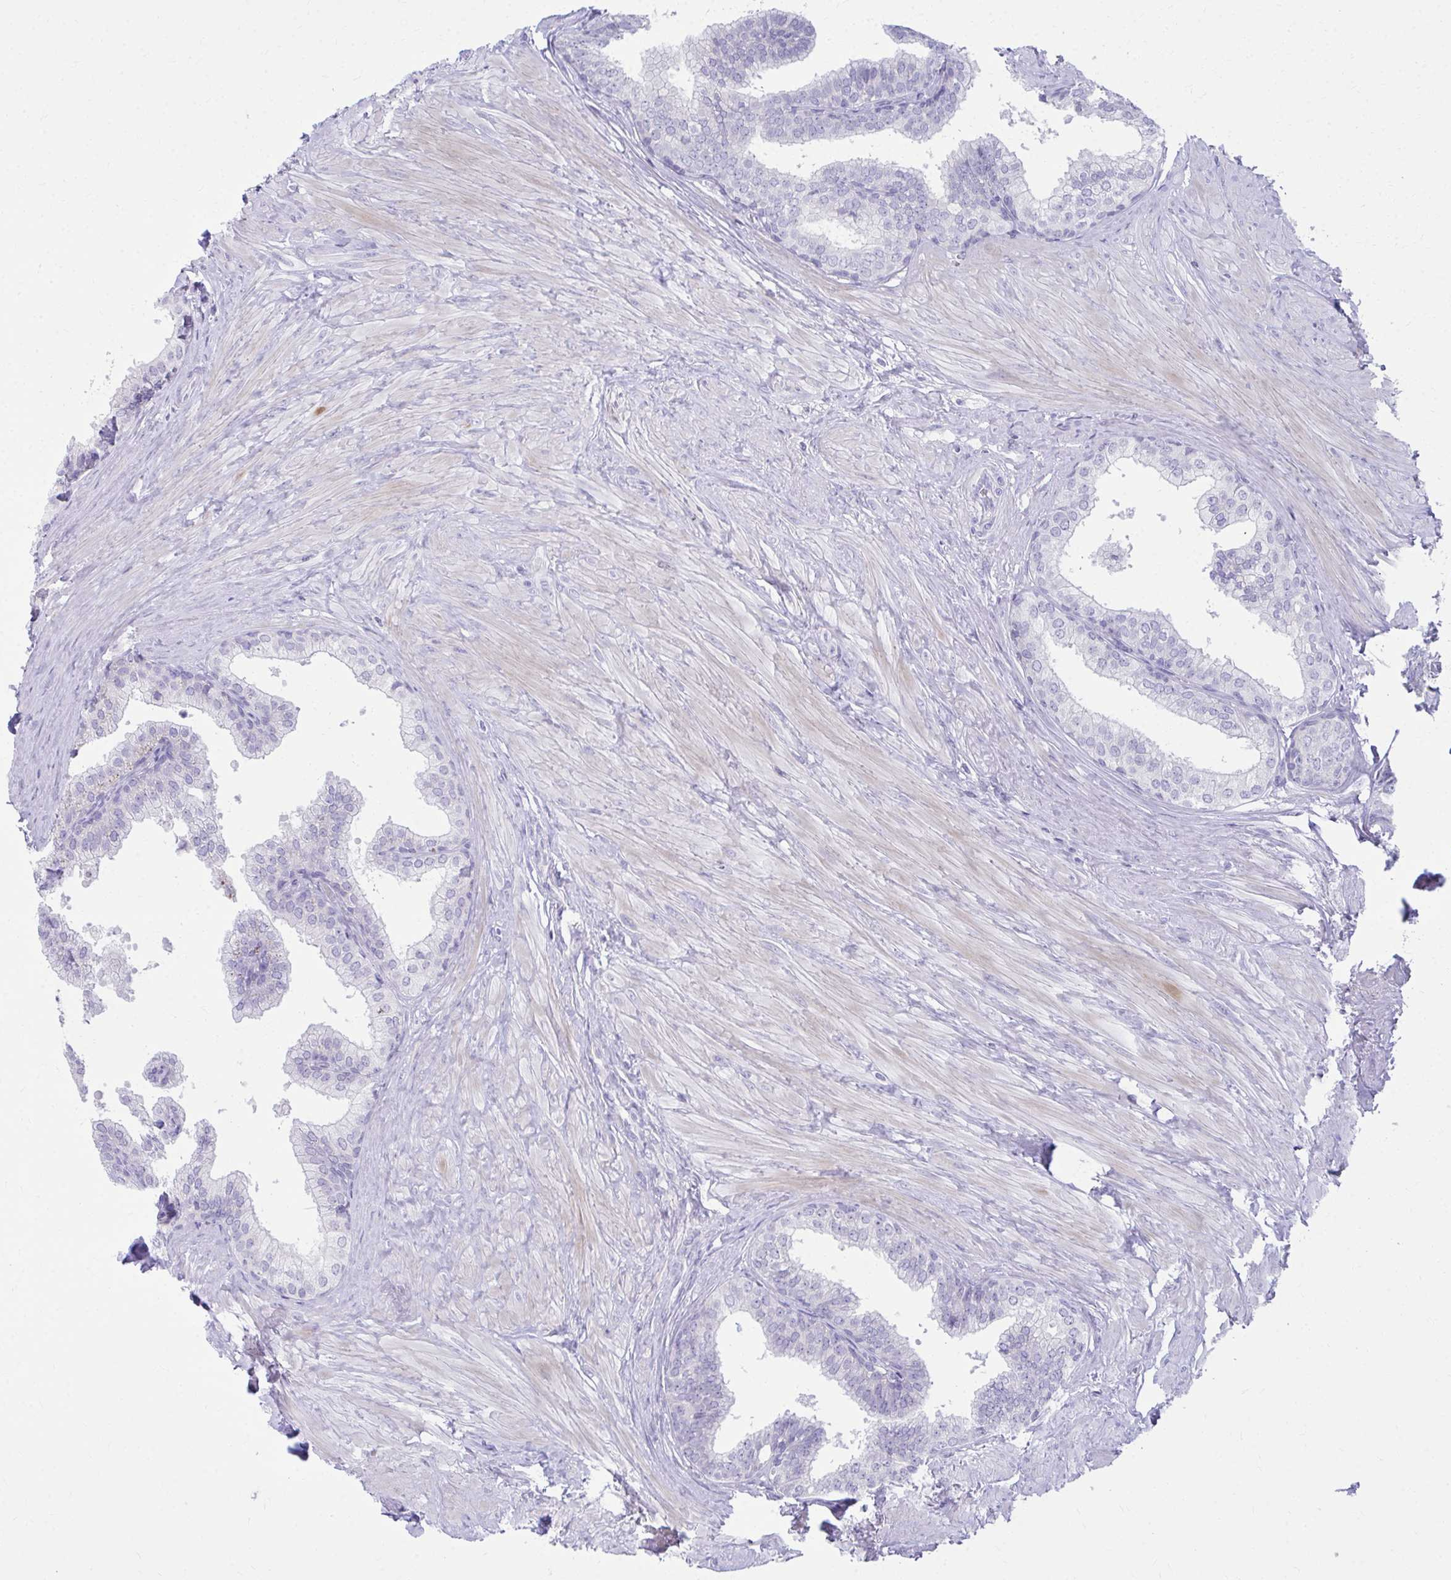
{"staining": {"intensity": "negative", "quantity": "none", "location": "none"}, "tissue": "prostate", "cell_type": "Glandular cells", "image_type": "normal", "snomed": [{"axis": "morphology", "description": "Normal tissue, NOS"}, {"axis": "topography", "description": "Prostate"}, {"axis": "topography", "description": "Peripheral nerve tissue"}], "caption": "The immunohistochemistry (IHC) photomicrograph has no significant staining in glandular cells of prostate. (DAB IHC with hematoxylin counter stain).", "gene": "OR7A5", "patient": {"sex": "male", "age": 55}}